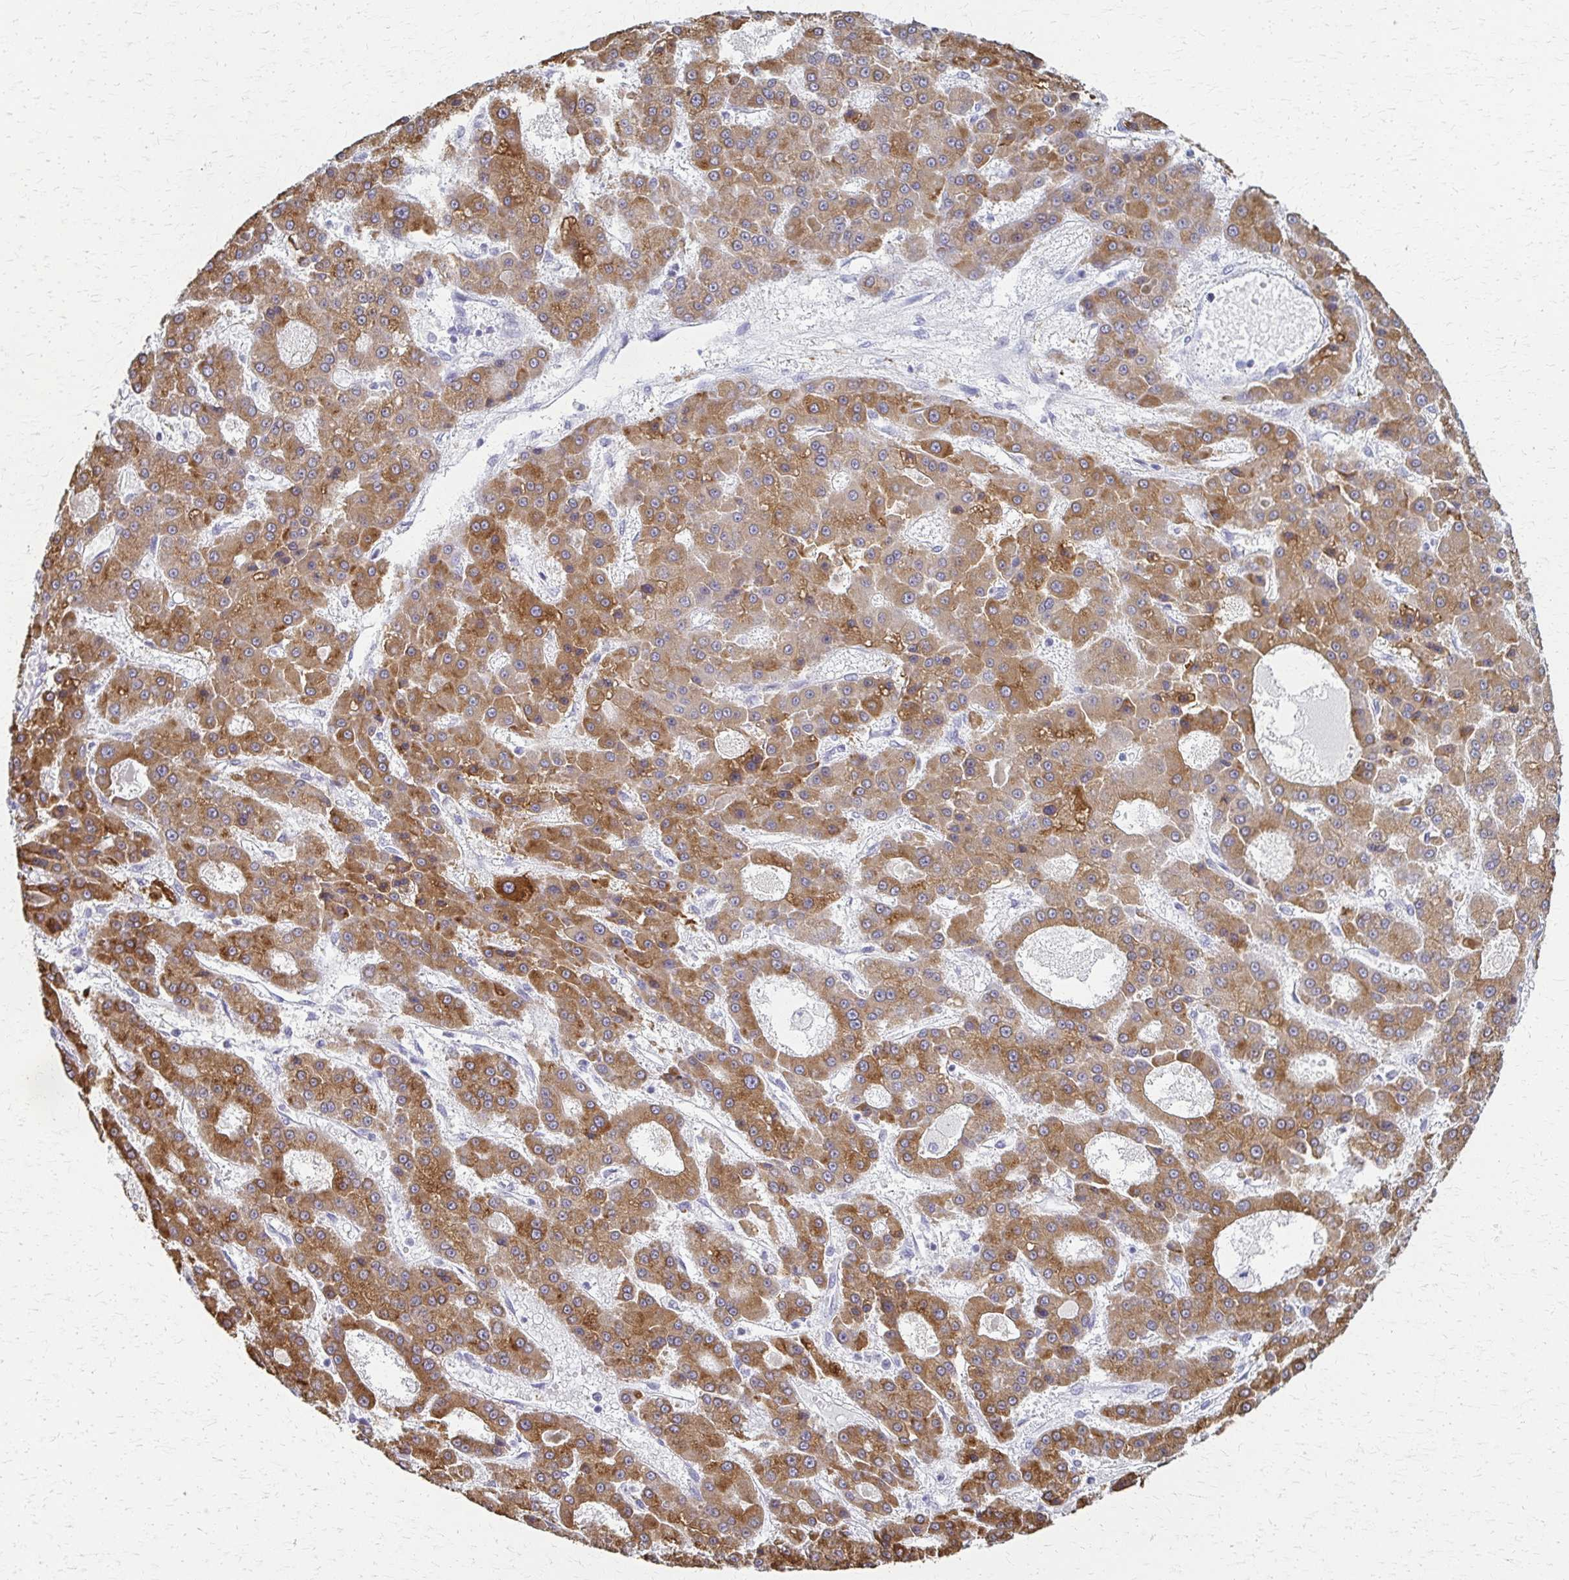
{"staining": {"intensity": "moderate", "quantity": ">75%", "location": "cytoplasmic/membranous"}, "tissue": "liver cancer", "cell_type": "Tumor cells", "image_type": "cancer", "snomed": [{"axis": "morphology", "description": "Carcinoma, Hepatocellular, NOS"}, {"axis": "topography", "description": "Liver"}], "caption": "Liver cancer (hepatocellular carcinoma) was stained to show a protein in brown. There is medium levels of moderate cytoplasmic/membranous staining in about >75% of tumor cells.", "gene": "CYB5A", "patient": {"sex": "male", "age": 70}}